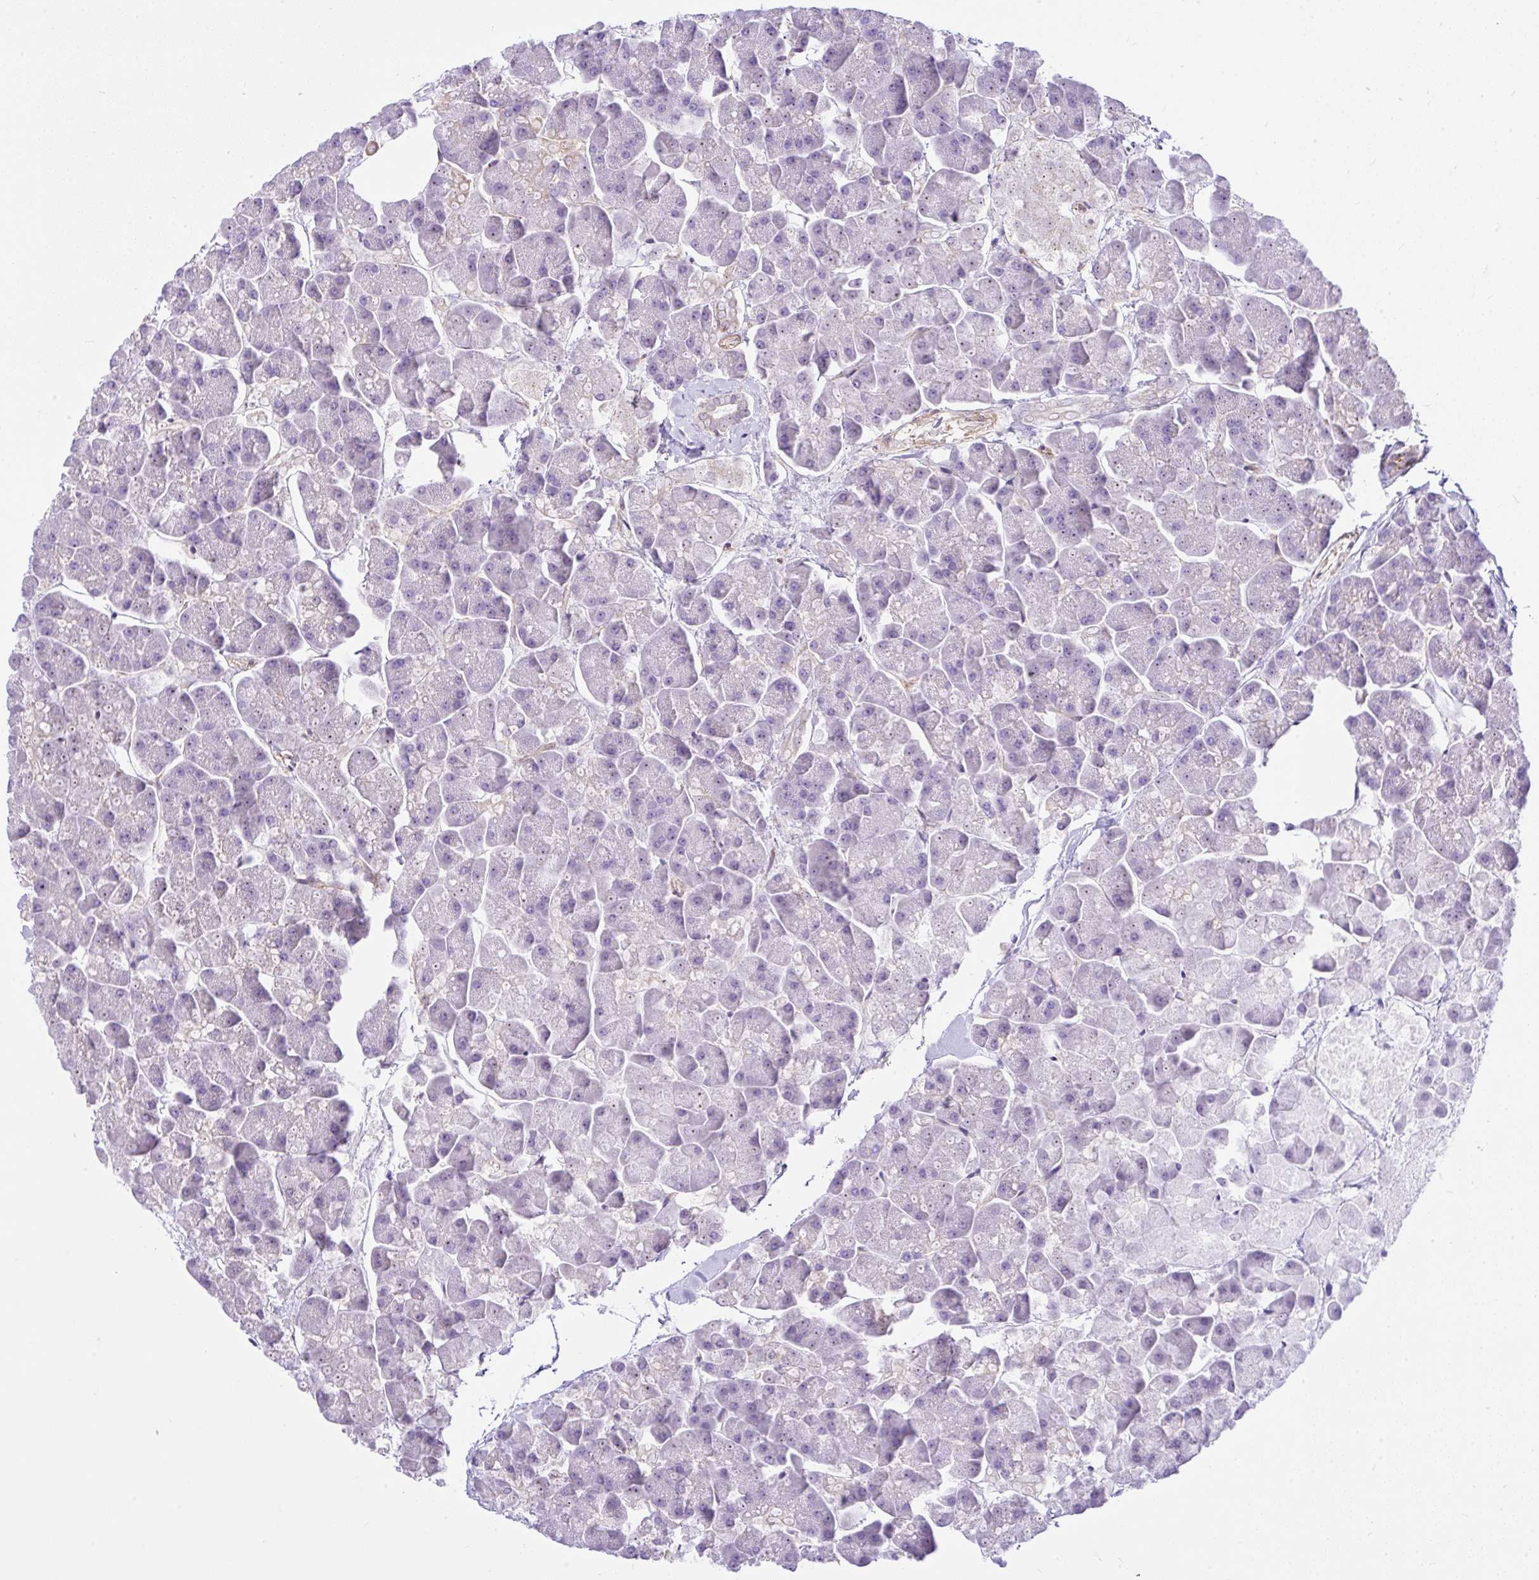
{"staining": {"intensity": "negative", "quantity": "none", "location": "none"}, "tissue": "pancreas", "cell_type": "Exocrine glandular cells", "image_type": "normal", "snomed": [{"axis": "morphology", "description": "Normal tissue, NOS"}, {"axis": "topography", "description": "Pancreas"}, {"axis": "topography", "description": "Peripheral nerve tissue"}], "caption": "Immunohistochemistry (IHC) image of benign pancreas stained for a protein (brown), which reveals no positivity in exocrine glandular cells.", "gene": "CCDC142", "patient": {"sex": "male", "age": 54}}